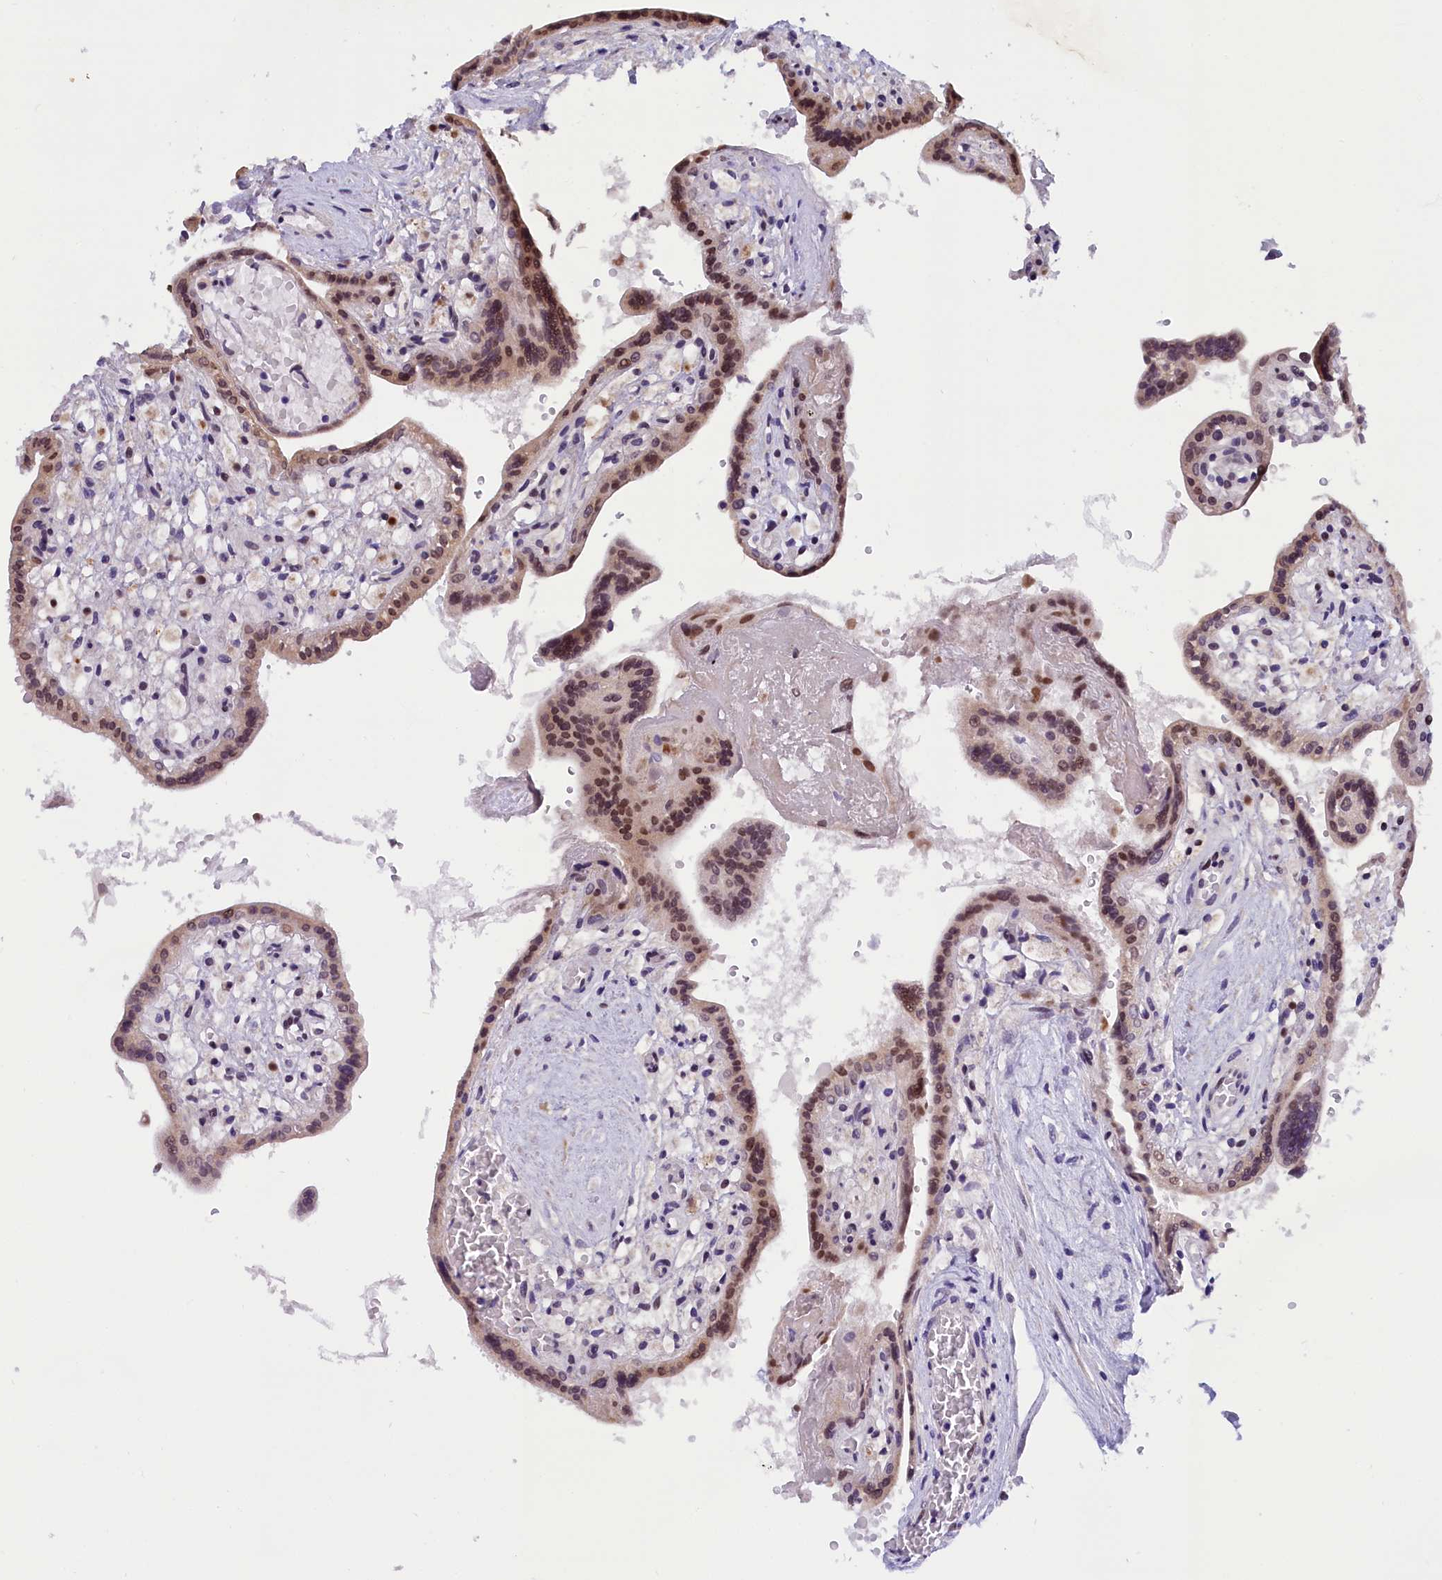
{"staining": {"intensity": "strong", "quantity": ">75%", "location": "nuclear"}, "tissue": "placenta", "cell_type": "Trophoblastic cells", "image_type": "normal", "snomed": [{"axis": "morphology", "description": "Normal tissue, NOS"}, {"axis": "topography", "description": "Placenta"}], "caption": "This histopathology image displays benign placenta stained with IHC to label a protein in brown. The nuclear of trophoblastic cells show strong positivity for the protein. Nuclei are counter-stained blue.", "gene": "CDYL2", "patient": {"sex": "female", "age": 37}}